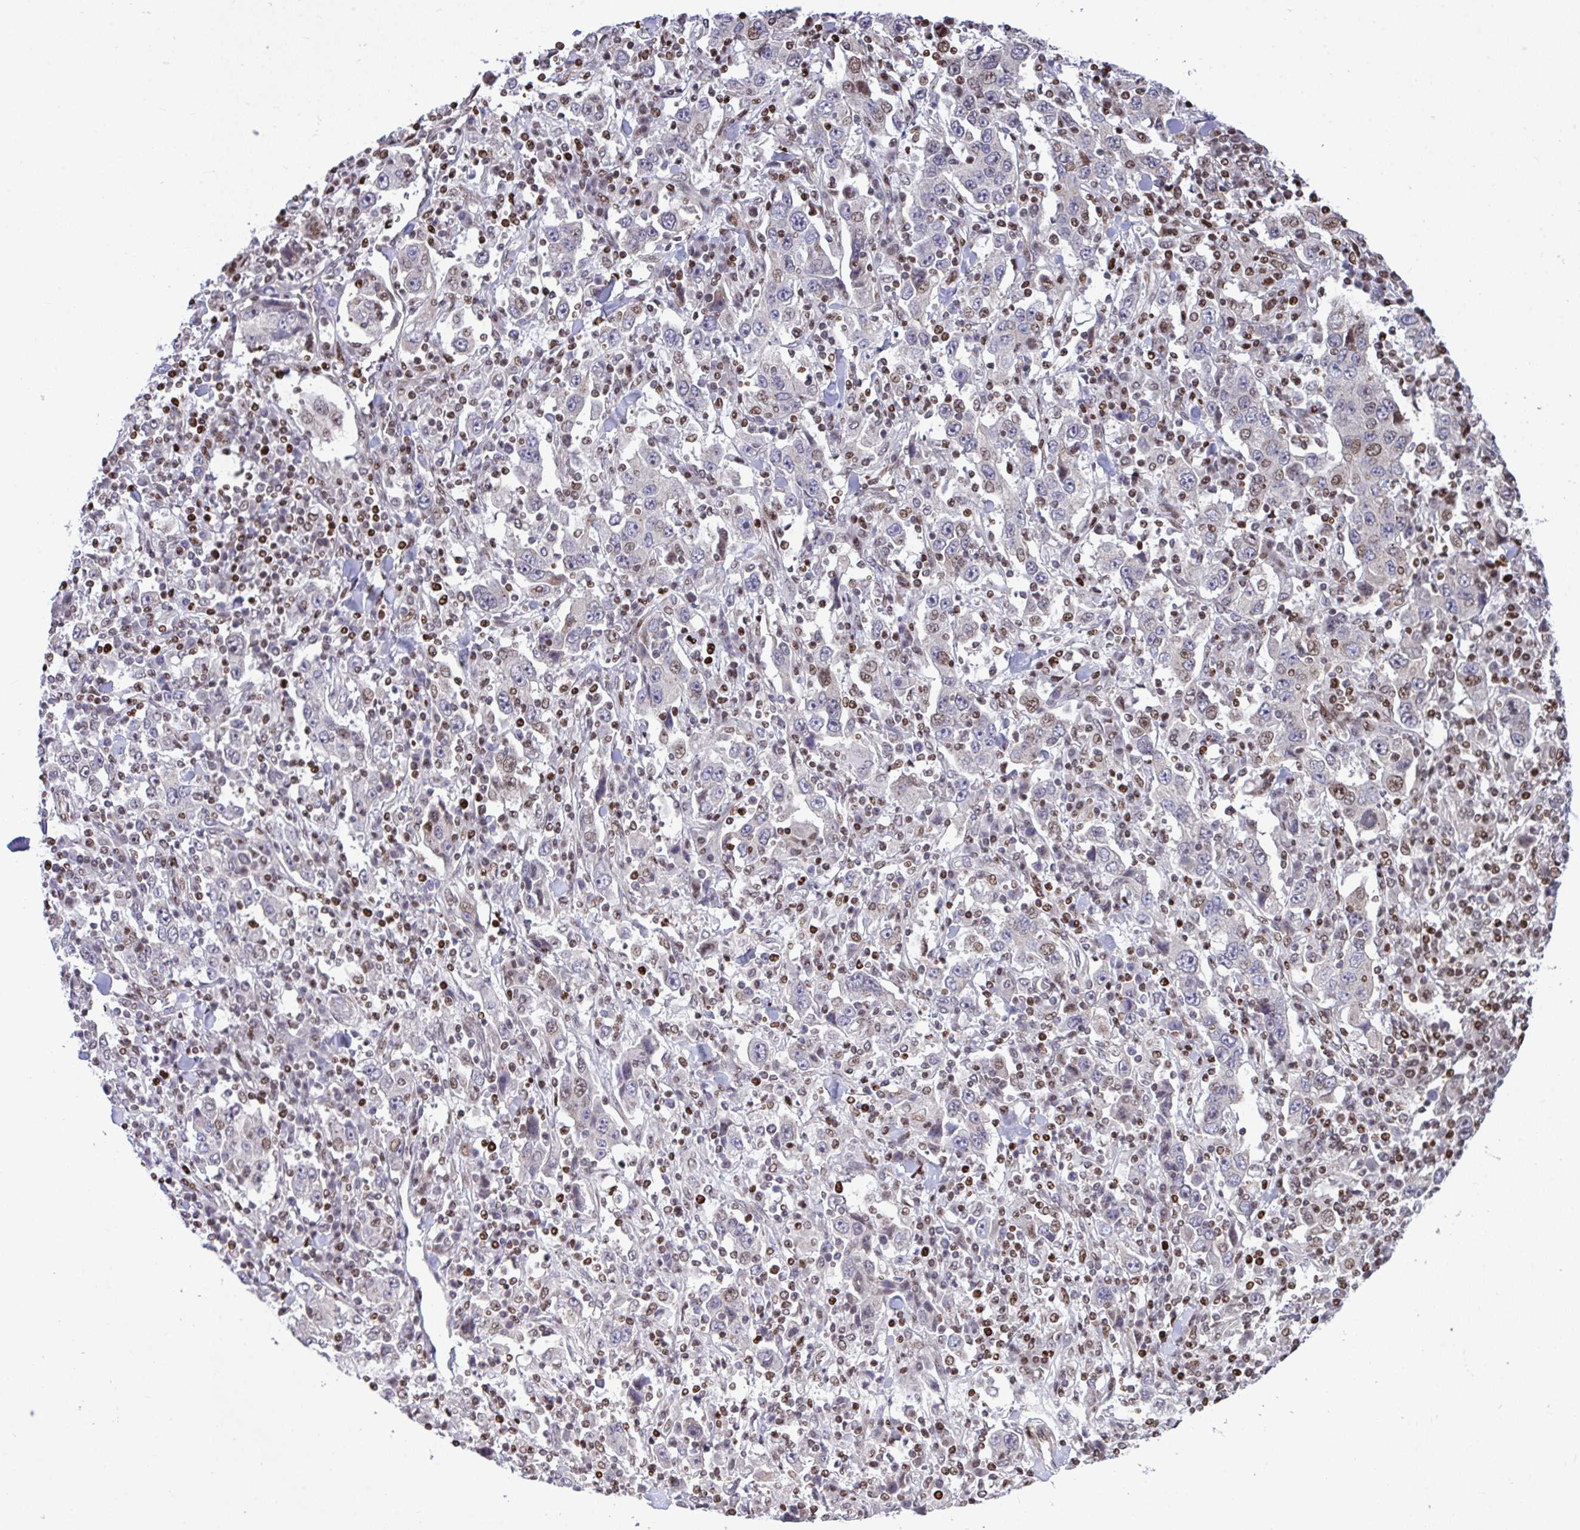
{"staining": {"intensity": "negative", "quantity": "none", "location": "none"}, "tissue": "stomach cancer", "cell_type": "Tumor cells", "image_type": "cancer", "snomed": [{"axis": "morphology", "description": "Normal tissue, NOS"}, {"axis": "morphology", "description": "Adenocarcinoma, NOS"}, {"axis": "topography", "description": "Stomach, upper"}, {"axis": "topography", "description": "Stomach"}], "caption": "Tumor cells show no significant expression in adenocarcinoma (stomach). (Stains: DAB (3,3'-diaminobenzidine) IHC with hematoxylin counter stain, Microscopy: brightfield microscopy at high magnification).", "gene": "RAPGEF5", "patient": {"sex": "male", "age": 59}}